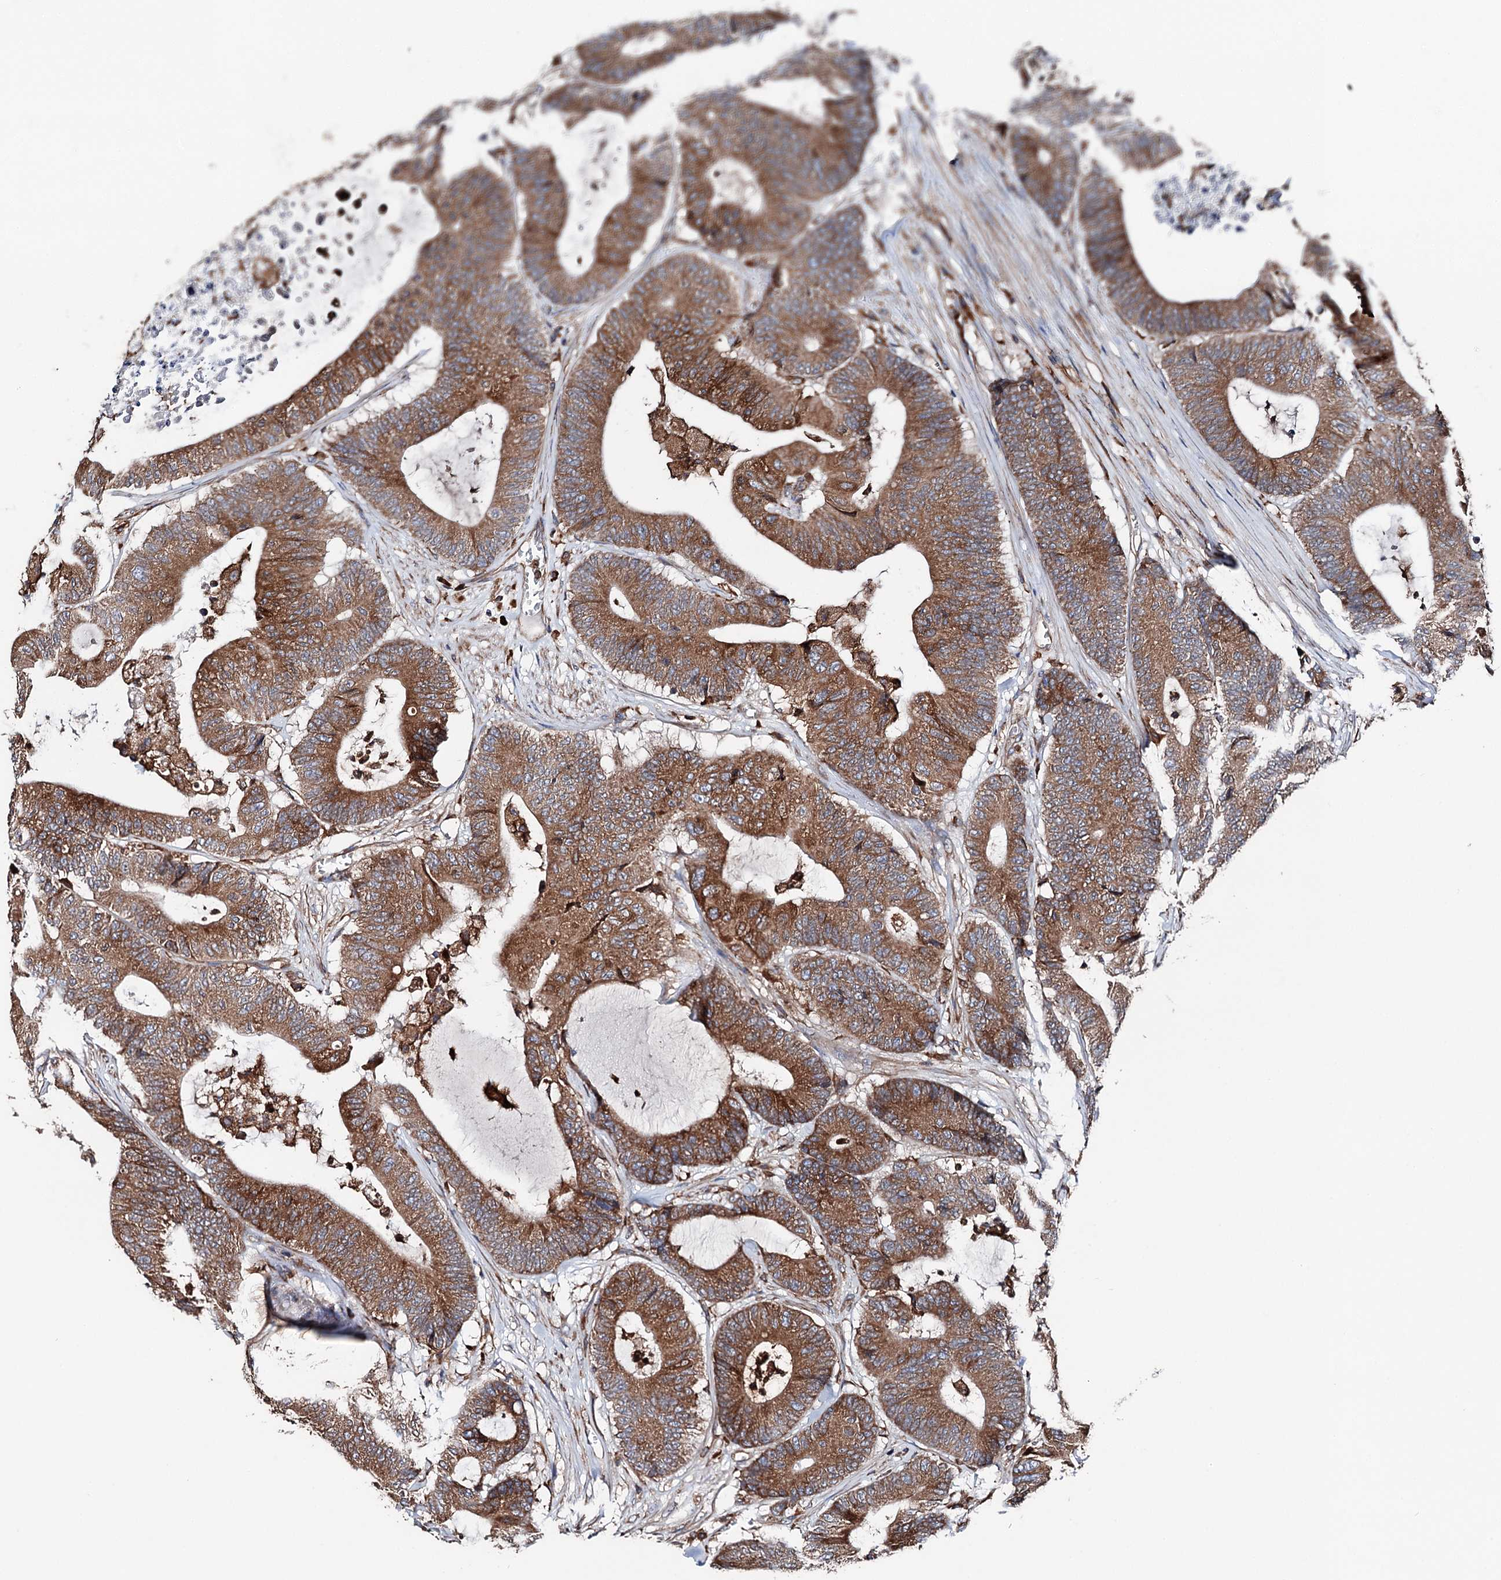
{"staining": {"intensity": "moderate", "quantity": ">75%", "location": "cytoplasmic/membranous"}, "tissue": "colorectal cancer", "cell_type": "Tumor cells", "image_type": "cancer", "snomed": [{"axis": "morphology", "description": "Adenocarcinoma, NOS"}, {"axis": "topography", "description": "Colon"}], "caption": "Colorectal adenocarcinoma stained with IHC displays moderate cytoplasmic/membranous positivity in approximately >75% of tumor cells.", "gene": "ERP29", "patient": {"sex": "female", "age": 84}}